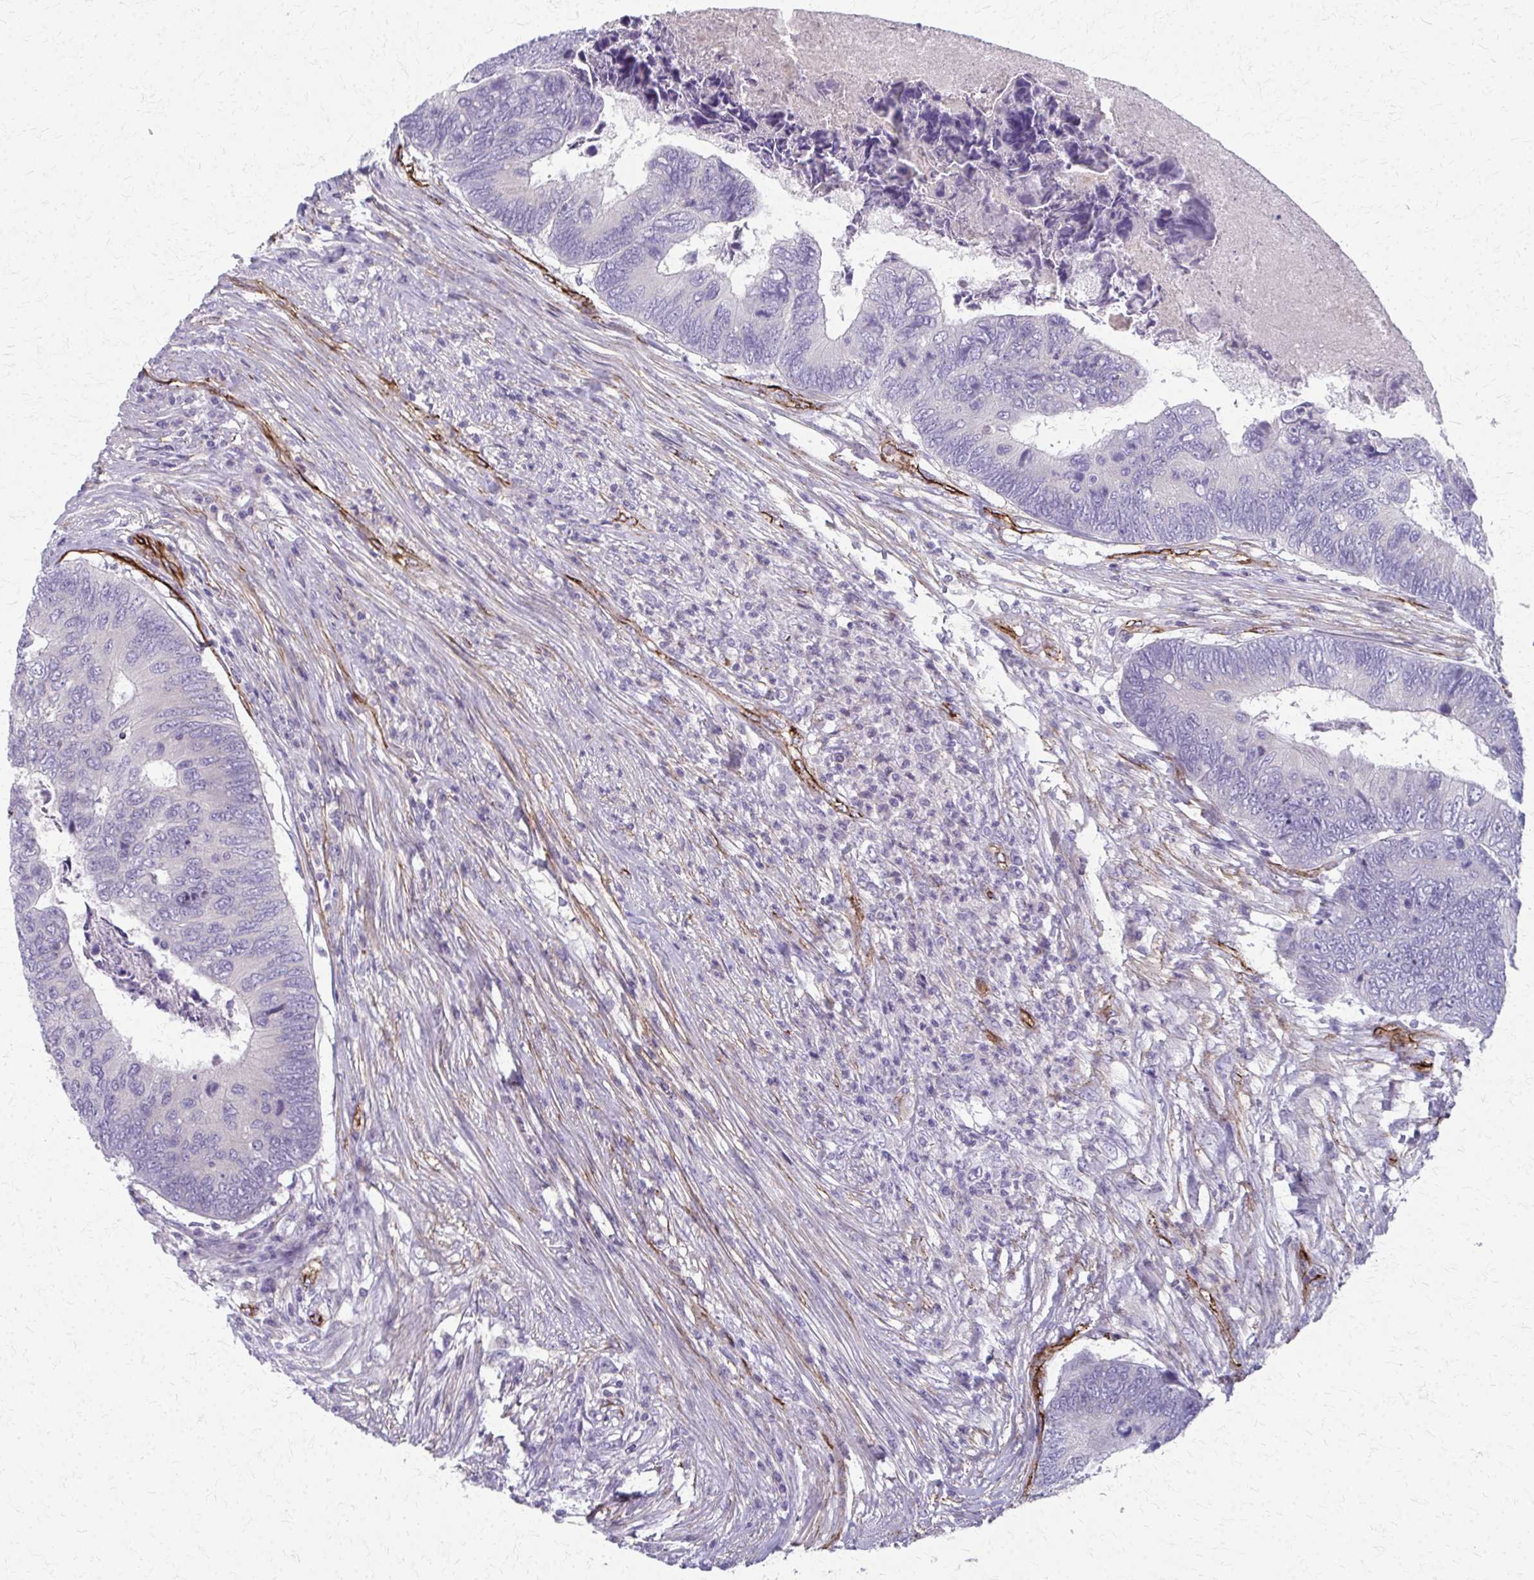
{"staining": {"intensity": "negative", "quantity": "none", "location": "none"}, "tissue": "colorectal cancer", "cell_type": "Tumor cells", "image_type": "cancer", "snomed": [{"axis": "morphology", "description": "Adenocarcinoma, NOS"}, {"axis": "topography", "description": "Colon"}], "caption": "Immunohistochemistry micrograph of neoplastic tissue: colorectal cancer stained with DAB (3,3'-diaminobenzidine) reveals no significant protein expression in tumor cells.", "gene": "ADIPOQ", "patient": {"sex": "female", "age": 67}}